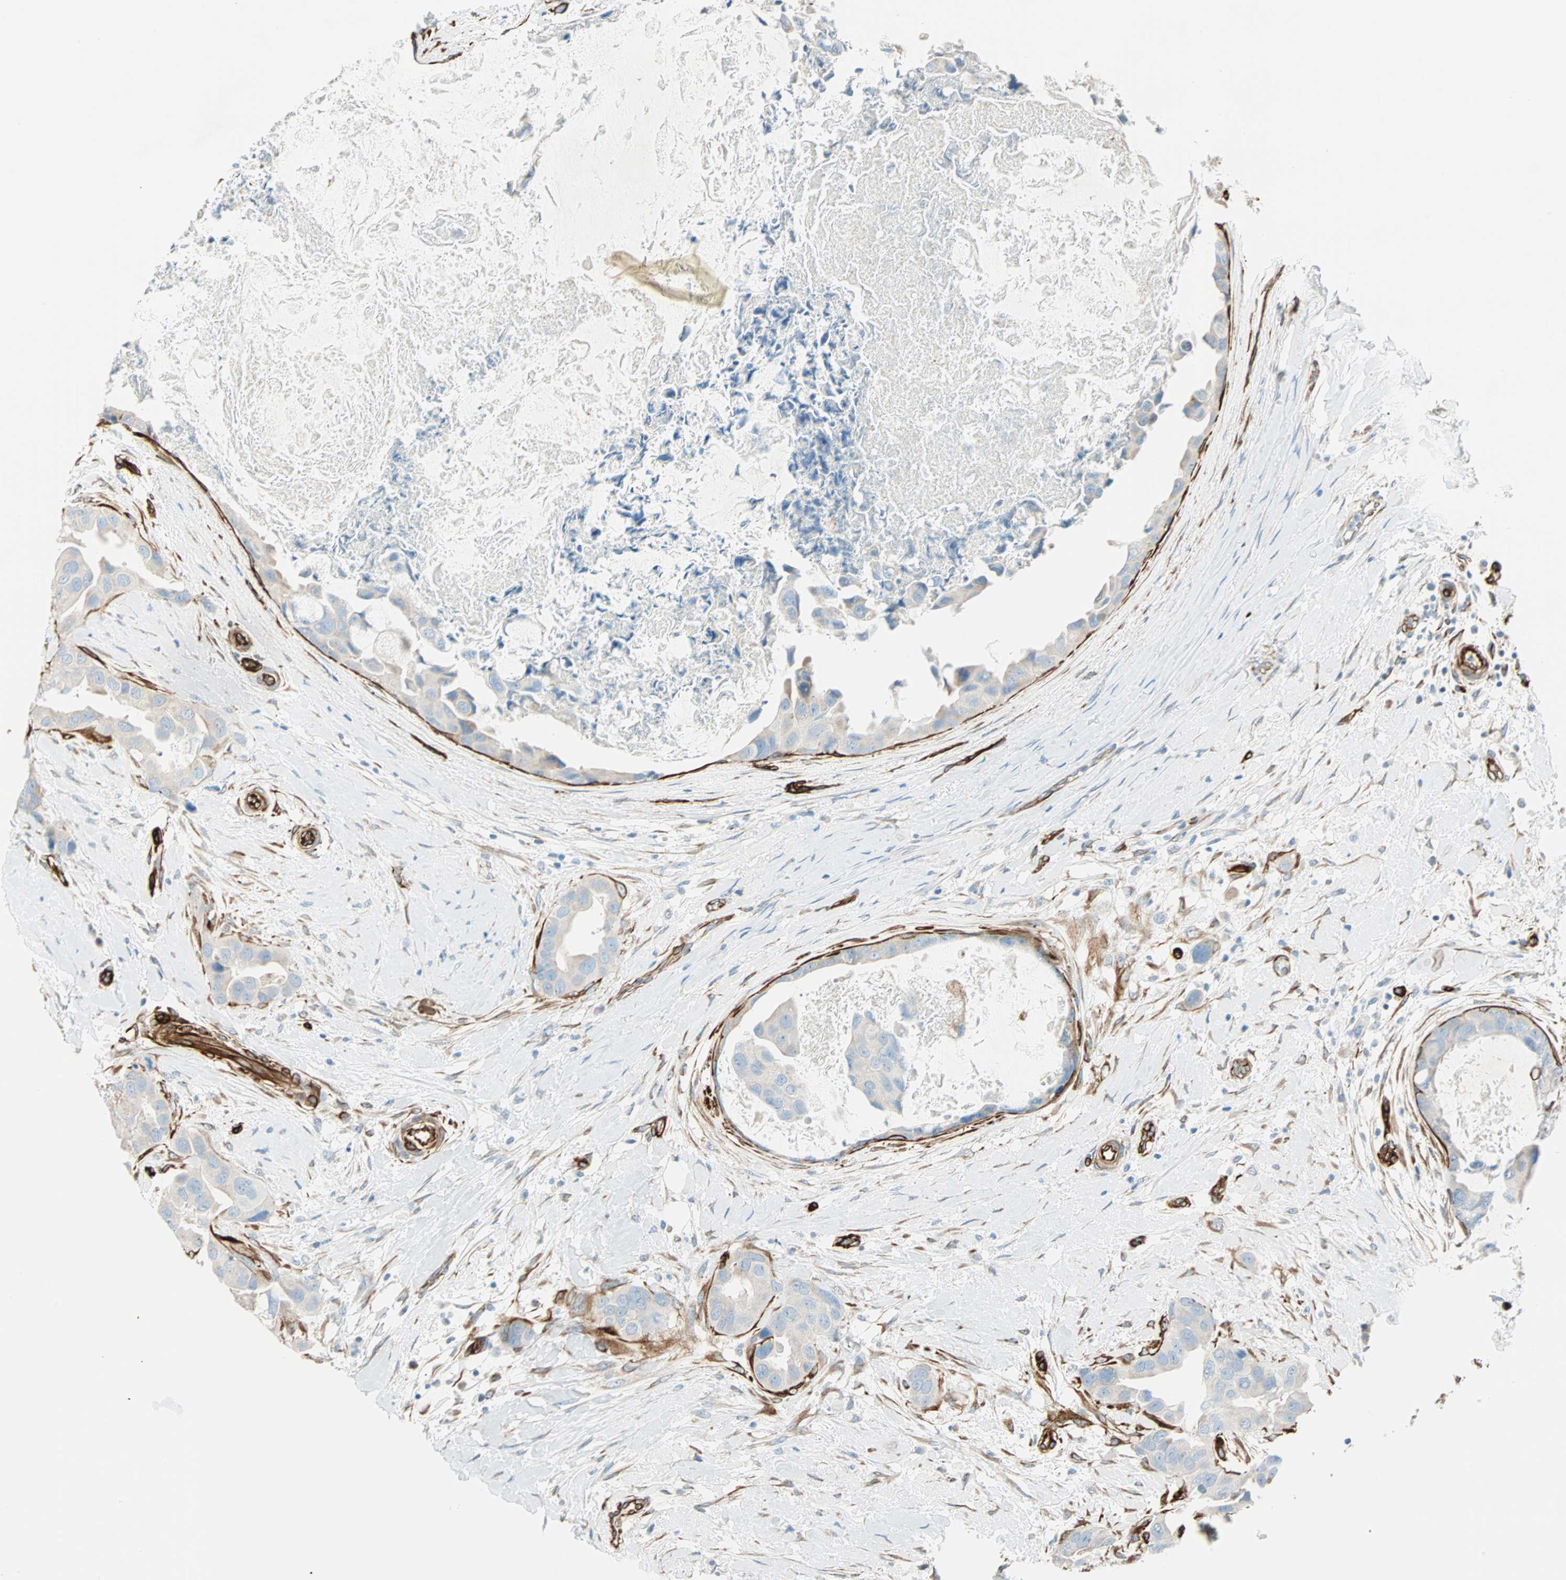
{"staining": {"intensity": "negative", "quantity": "none", "location": "none"}, "tissue": "breast cancer", "cell_type": "Tumor cells", "image_type": "cancer", "snomed": [{"axis": "morphology", "description": "Duct carcinoma"}, {"axis": "topography", "description": "Breast"}], "caption": "High power microscopy image of an immunohistochemistry image of breast infiltrating ductal carcinoma, revealing no significant expression in tumor cells. (DAB immunohistochemistry (IHC) with hematoxylin counter stain).", "gene": "NES", "patient": {"sex": "female", "age": 40}}